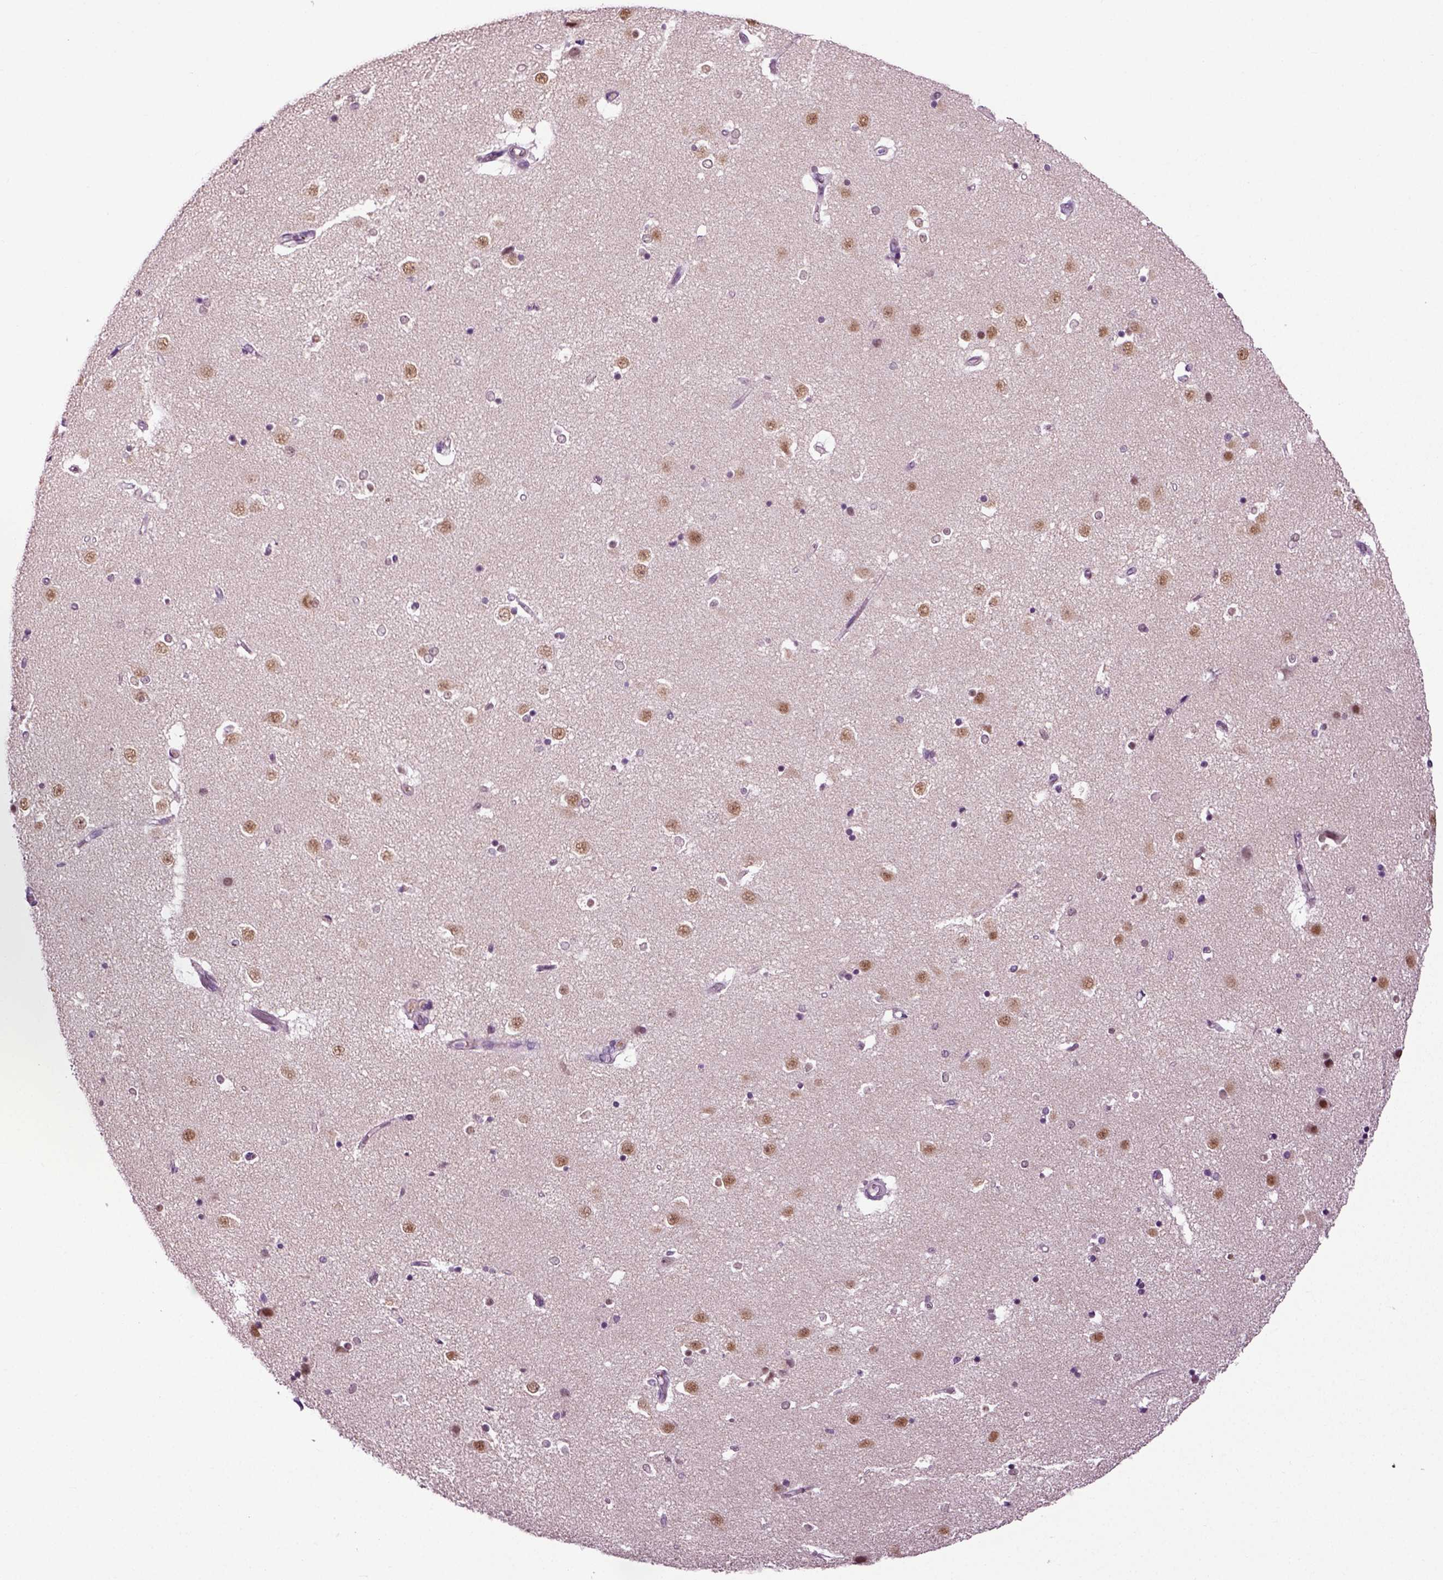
{"staining": {"intensity": "negative", "quantity": "none", "location": "none"}, "tissue": "caudate", "cell_type": "Glial cells", "image_type": "normal", "snomed": [{"axis": "morphology", "description": "Normal tissue, NOS"}, {"axis": "topography", "description": "Lateral ventricle wall"}], "caption": "Immunohistochemical staining of unremarkable caudate shows no significant staining in glial cells.", "gene": "SPATA17", "patient": {"sex": "male", "age": 51}}